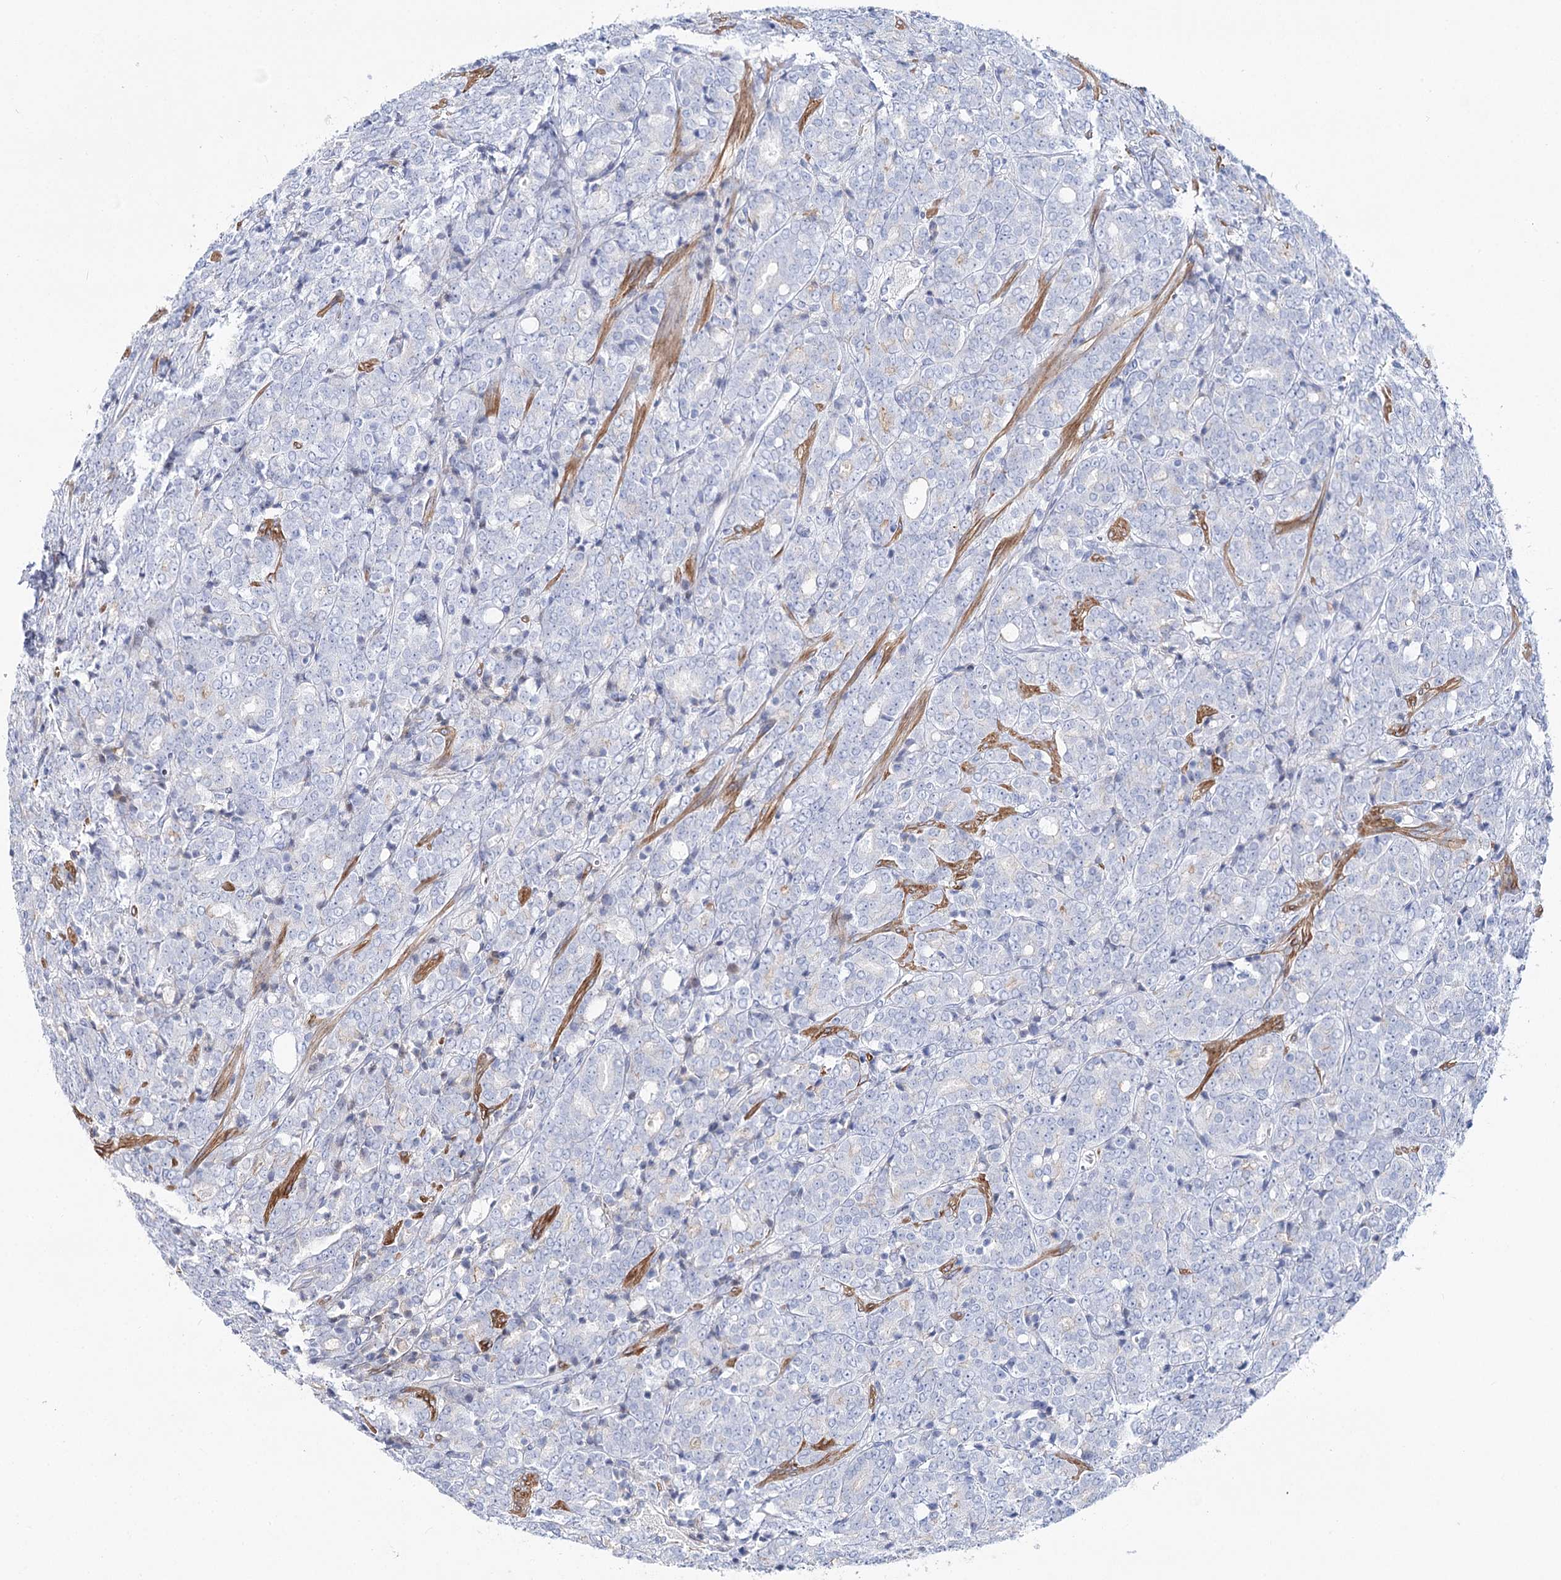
{"staining": {"intensity": "negative", "quantity": "none", "location": "none"}, "tissue": "prostate cancer", "cell_type": "Tumor cells", "image_type": "cancer", "snomed": [{"axis": "morphology", "description": "Adenocarcinoma, High grade"}, {"axis": "topography", "description": "Prostate"}], "caption": "Prostate adenocarcinoma (high-grade) was stained to show a protein in brown. There is no significant staining in tumor cells.", "gene": "ANKRD23", "patient": {"sex": "male", "age": 62}}